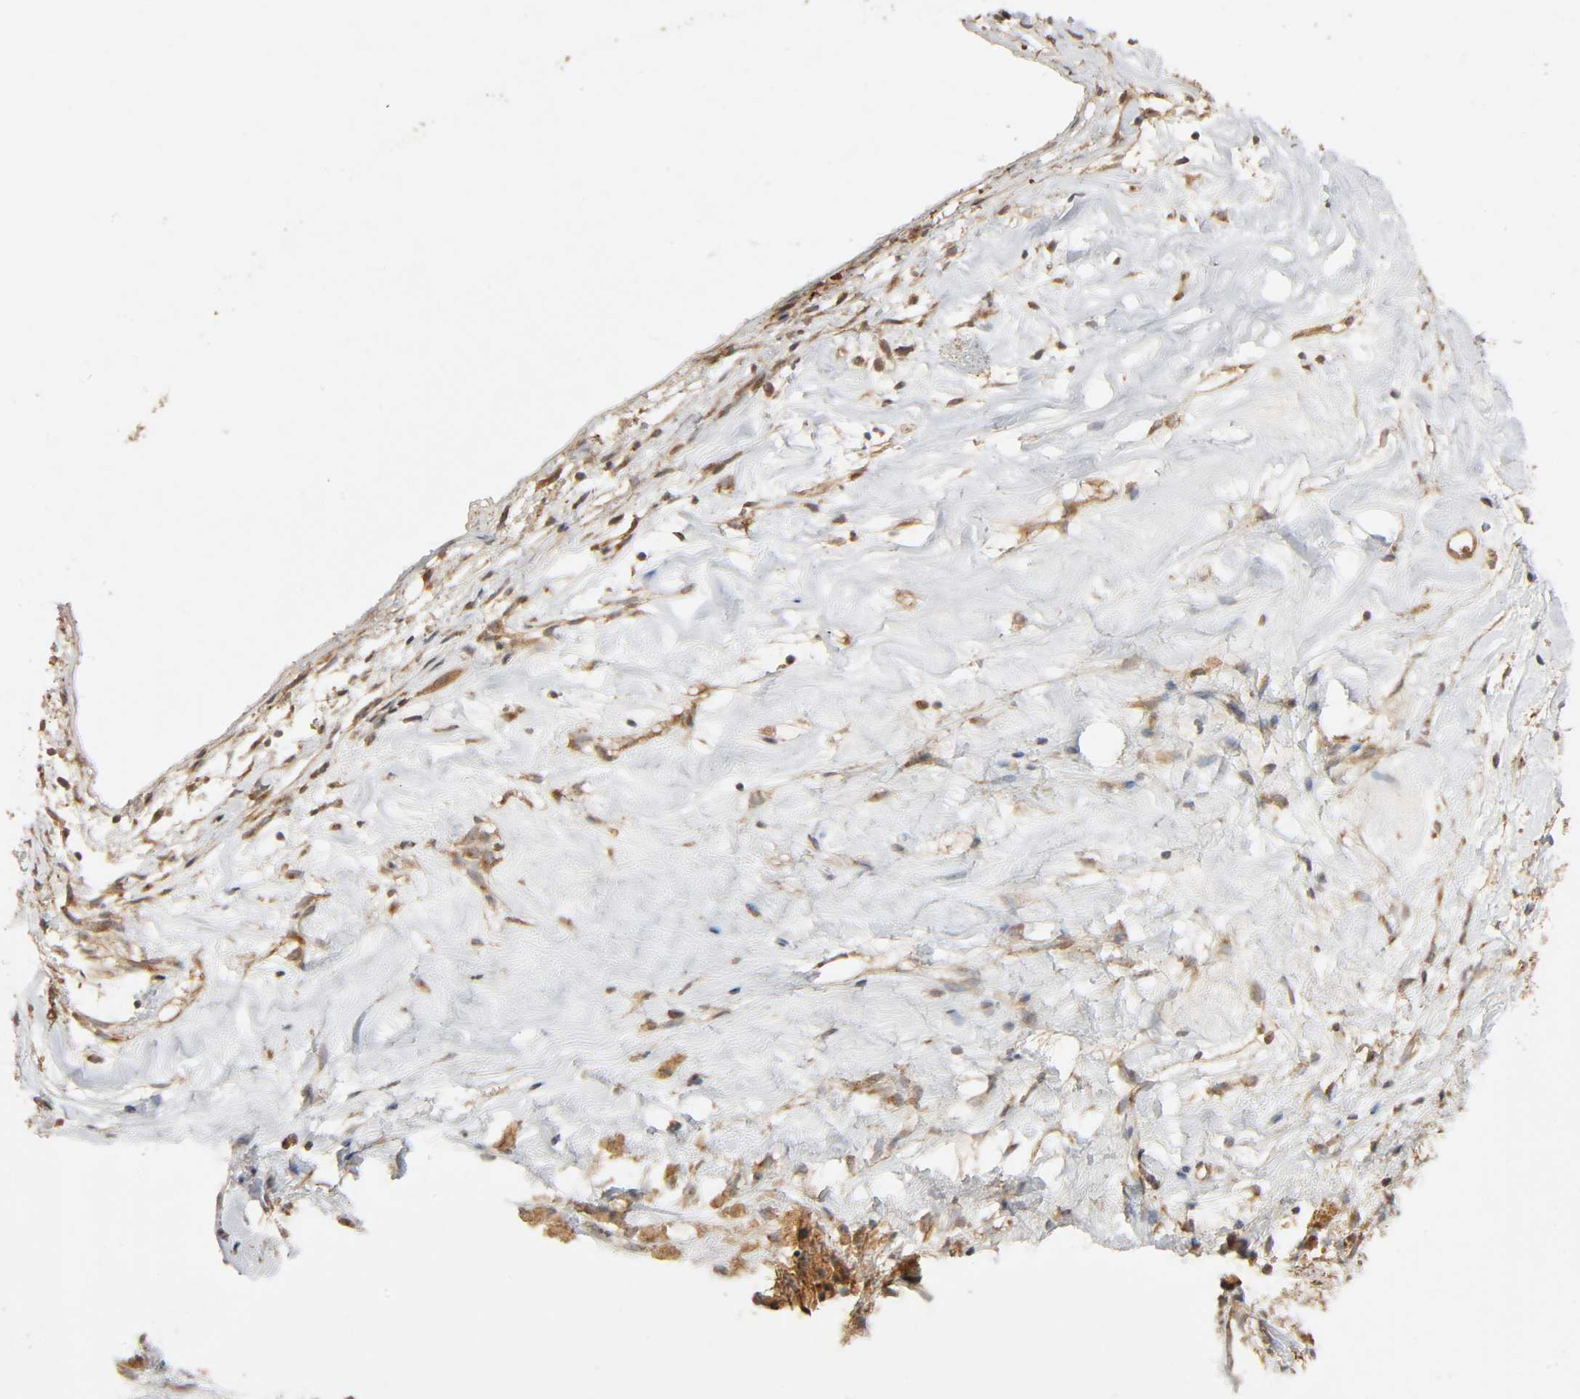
{"staining": {"intensity": "moderate", "quantity": ">75%", "location": "cytoplasmic/membranous"}, "tissue": "ovarian cancer", "cell_type": "Tumor cells", "image_type": "cancer", "snomed": [{"axis": "morphology", "description": "Cystadenocarcinoma, serous, NOS"}, {"axis": "topography", "description": "Ovary"}], "caption": "Immunohistochemistry of human serous cystadenocarcinoma (ovarian) demonstrates medium levels of moderate cytoplasmic/membranous positivity in approximately >75% of tumor cells. (DAB (3,3'-diaminobenzidine) IHC with brightfield microscopy, high magnification).", "gene": "SGSM1", "patient": {"sex": "female", "age": 66}}